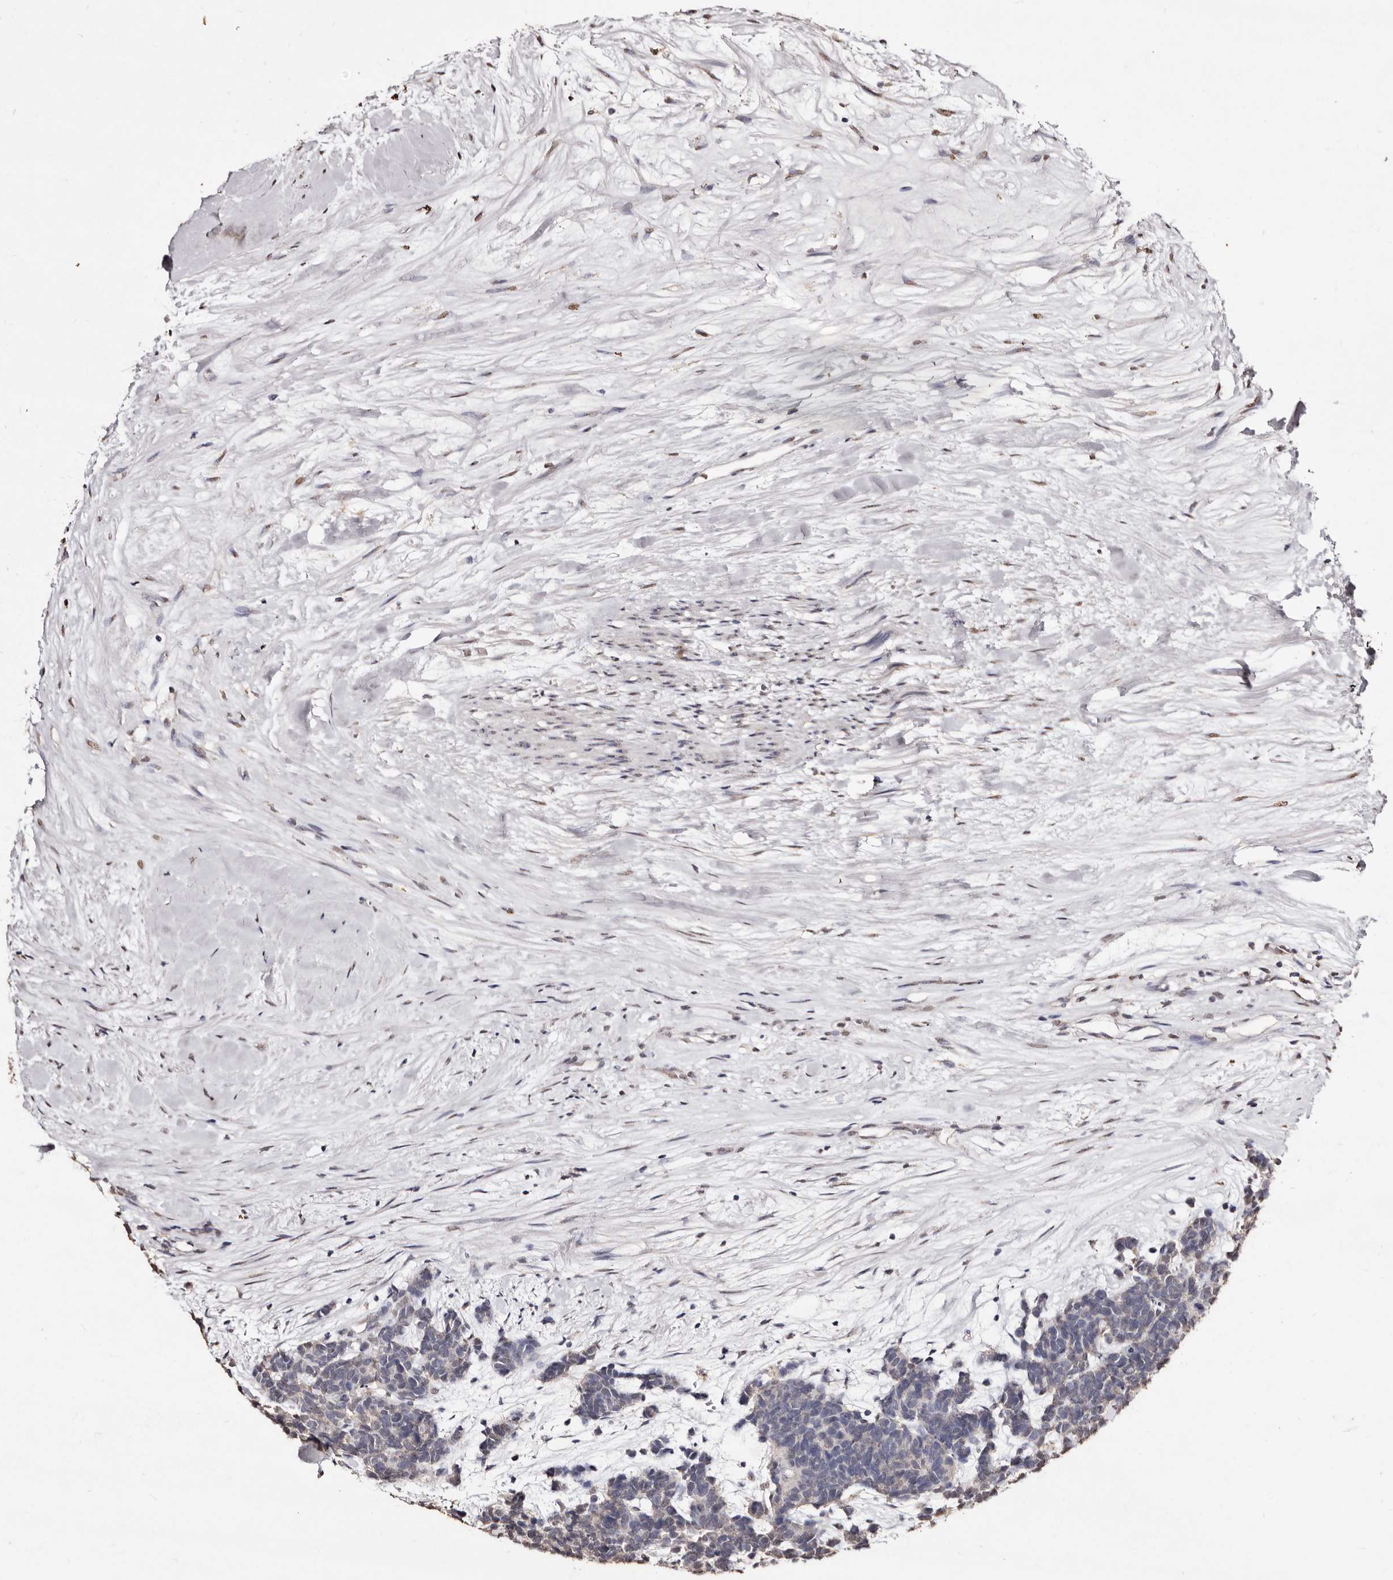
{"staining": {"intensity": "negative", "quantity": "none", "location": "none"}, "tissue": "carcinoid", "cell_type": "Tumor cells", "image_type": "cancer", "snomed": [{"axis": "morphology", "description": "Carcinoma, NOS"}, {"axis": "morphology", "description": "Carcinoid, malignant, NOS"}, {"axis": "topography", "description": "Urinary bladder"}], "caption": "Micrograph shows no protein expression in tumor cells of carcinoma tissue.", "gene": "ERBB4", "patient": {"sex": "male", "age": 57}}